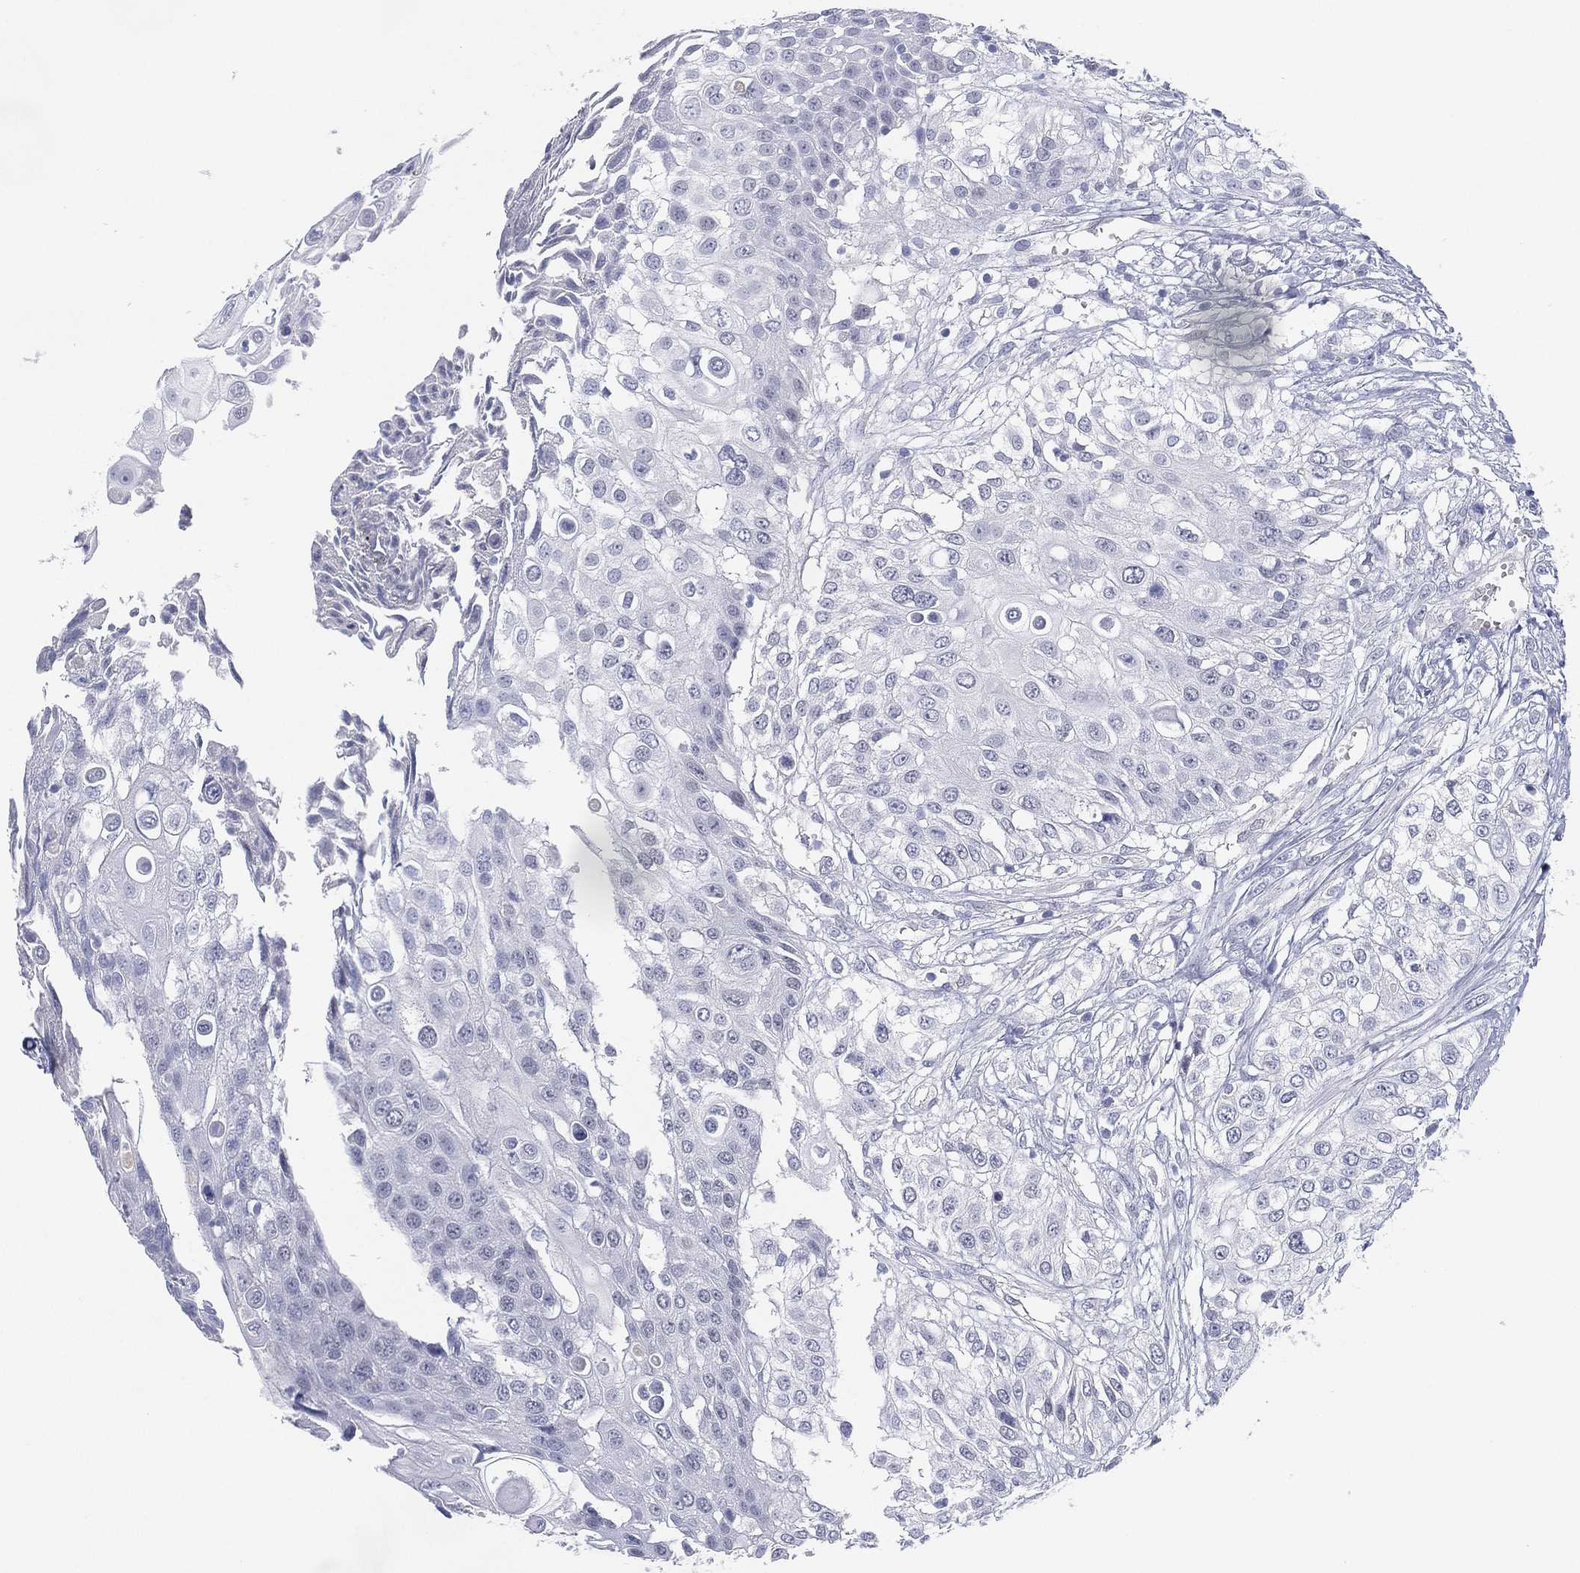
{"staining": {"intensity": "negative", "quantity": "none", "location": "none"}, "tissue": "urothelial cancer", "cell_type": "Tumor cells", "image_type": "cancer", "snomed": [{"axis": "morphology", "description": "Urothelial carcinoma, High grade"}, {"axis": "topography", "description": "Urinary bladder"}], "caption": "DAB (3,3'-diaminobenzidine) immunohistochemical staining of human urothelial carcinoma (high-grade) exhibits no significant expression in tumor cells.", "gene": "DDAH1", "patient": {"sex": "female", "age": 79}}